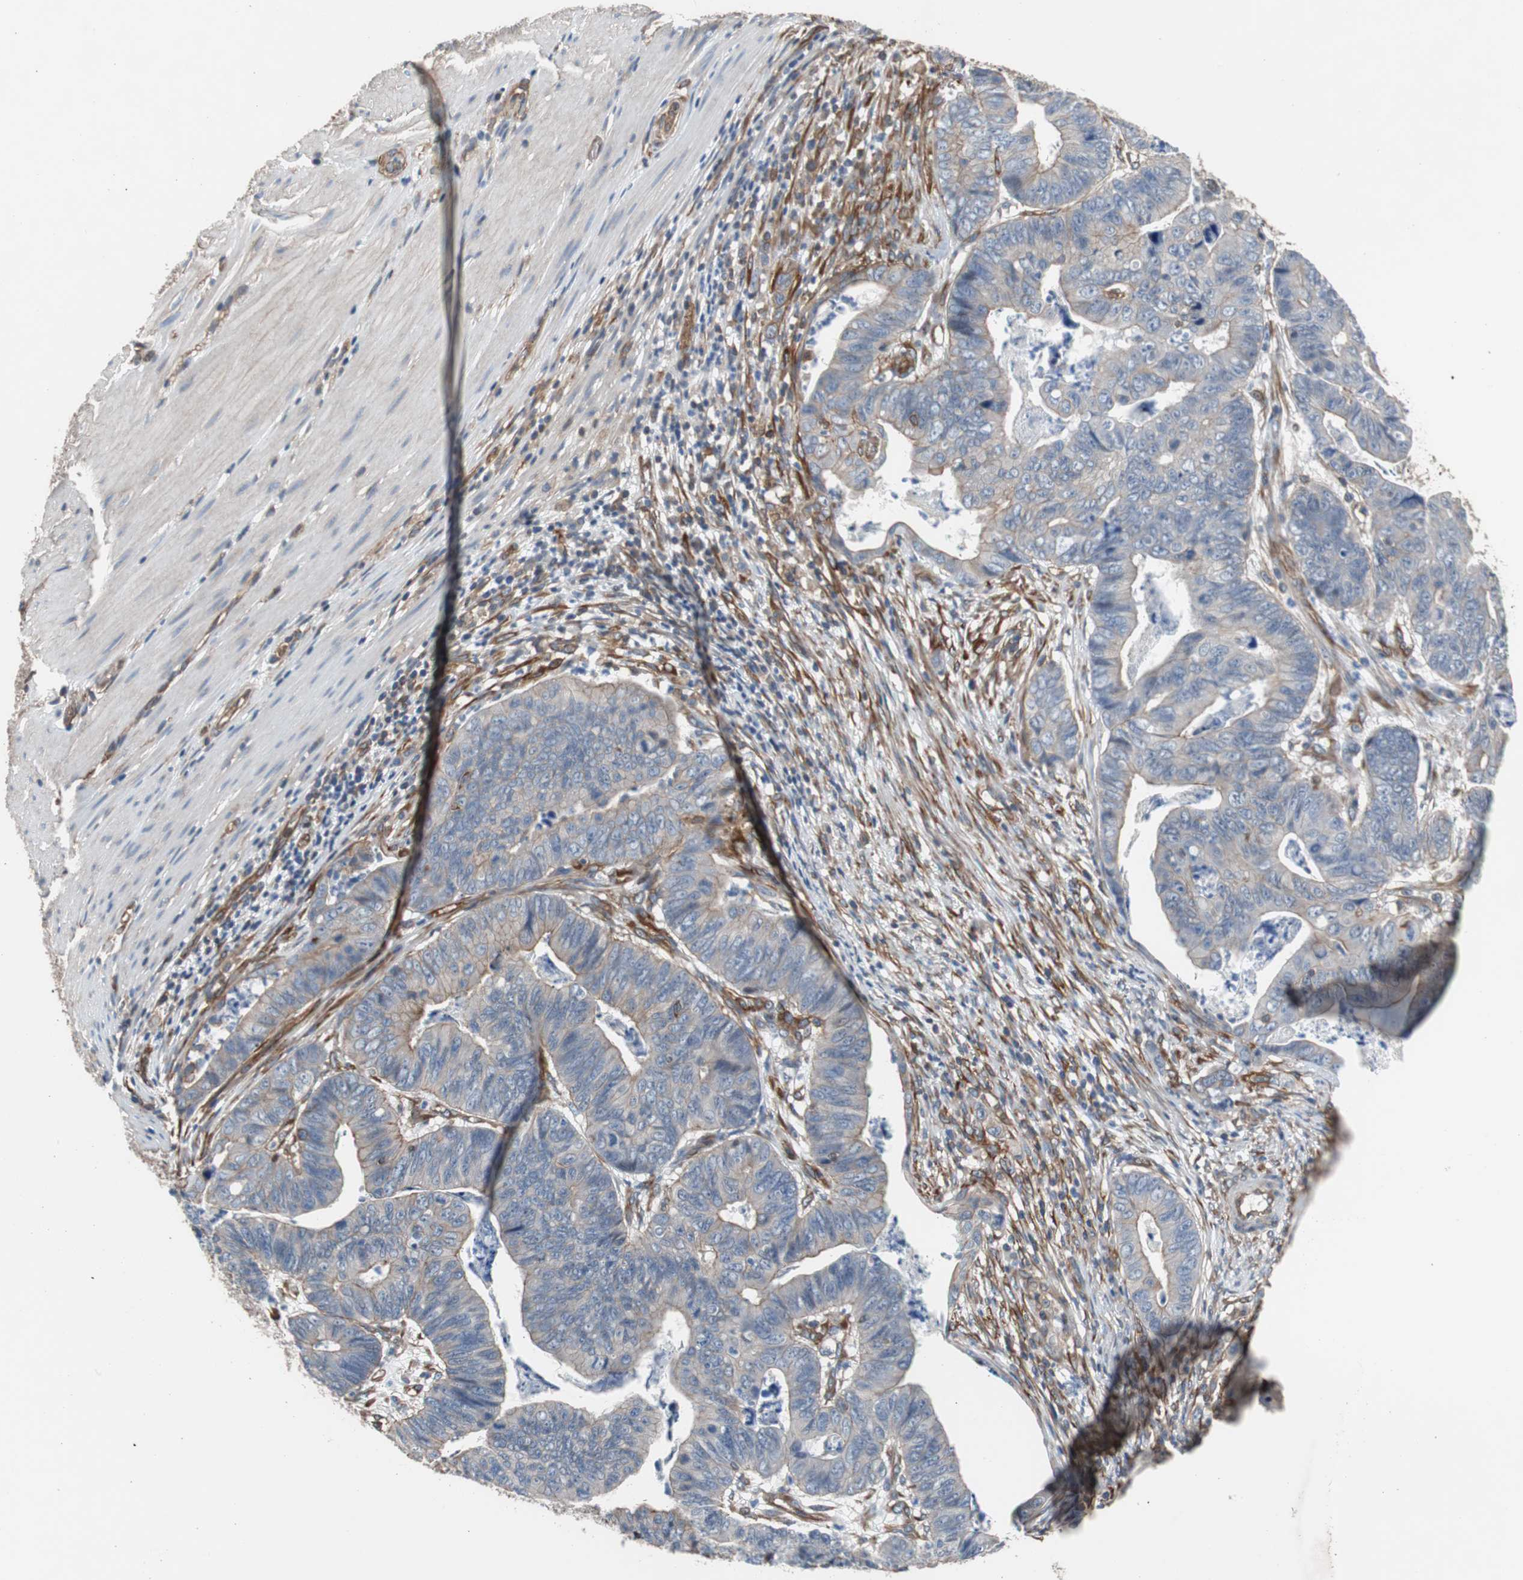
{"staining": {"intensity": "weak", "quantity": "25%-75%", "location": "cytoplasmic/membranous"}, "tissue": "stomach cancer", "cell_type": "Tumor cells", "image_type": "cancer", "snomed": [{"axis": "morphology", "description": "Adenocarcinoma, NOS"}, {"axis": "topography", "description": "Stomach, lower"}], "caption": "High-magnification brightfield microscopy of stomach adenocarcinoma stained with DAB (3,3'-diaminobenzidine) (brown) and counterstained with hematoxylin (blue). tumor cells exhibit weak cytoplasmic/membranous expression is appreciated in about25%-75% of cells.", "gene": "KIF3B", "patient": {"sex": "male", "age": 77}}